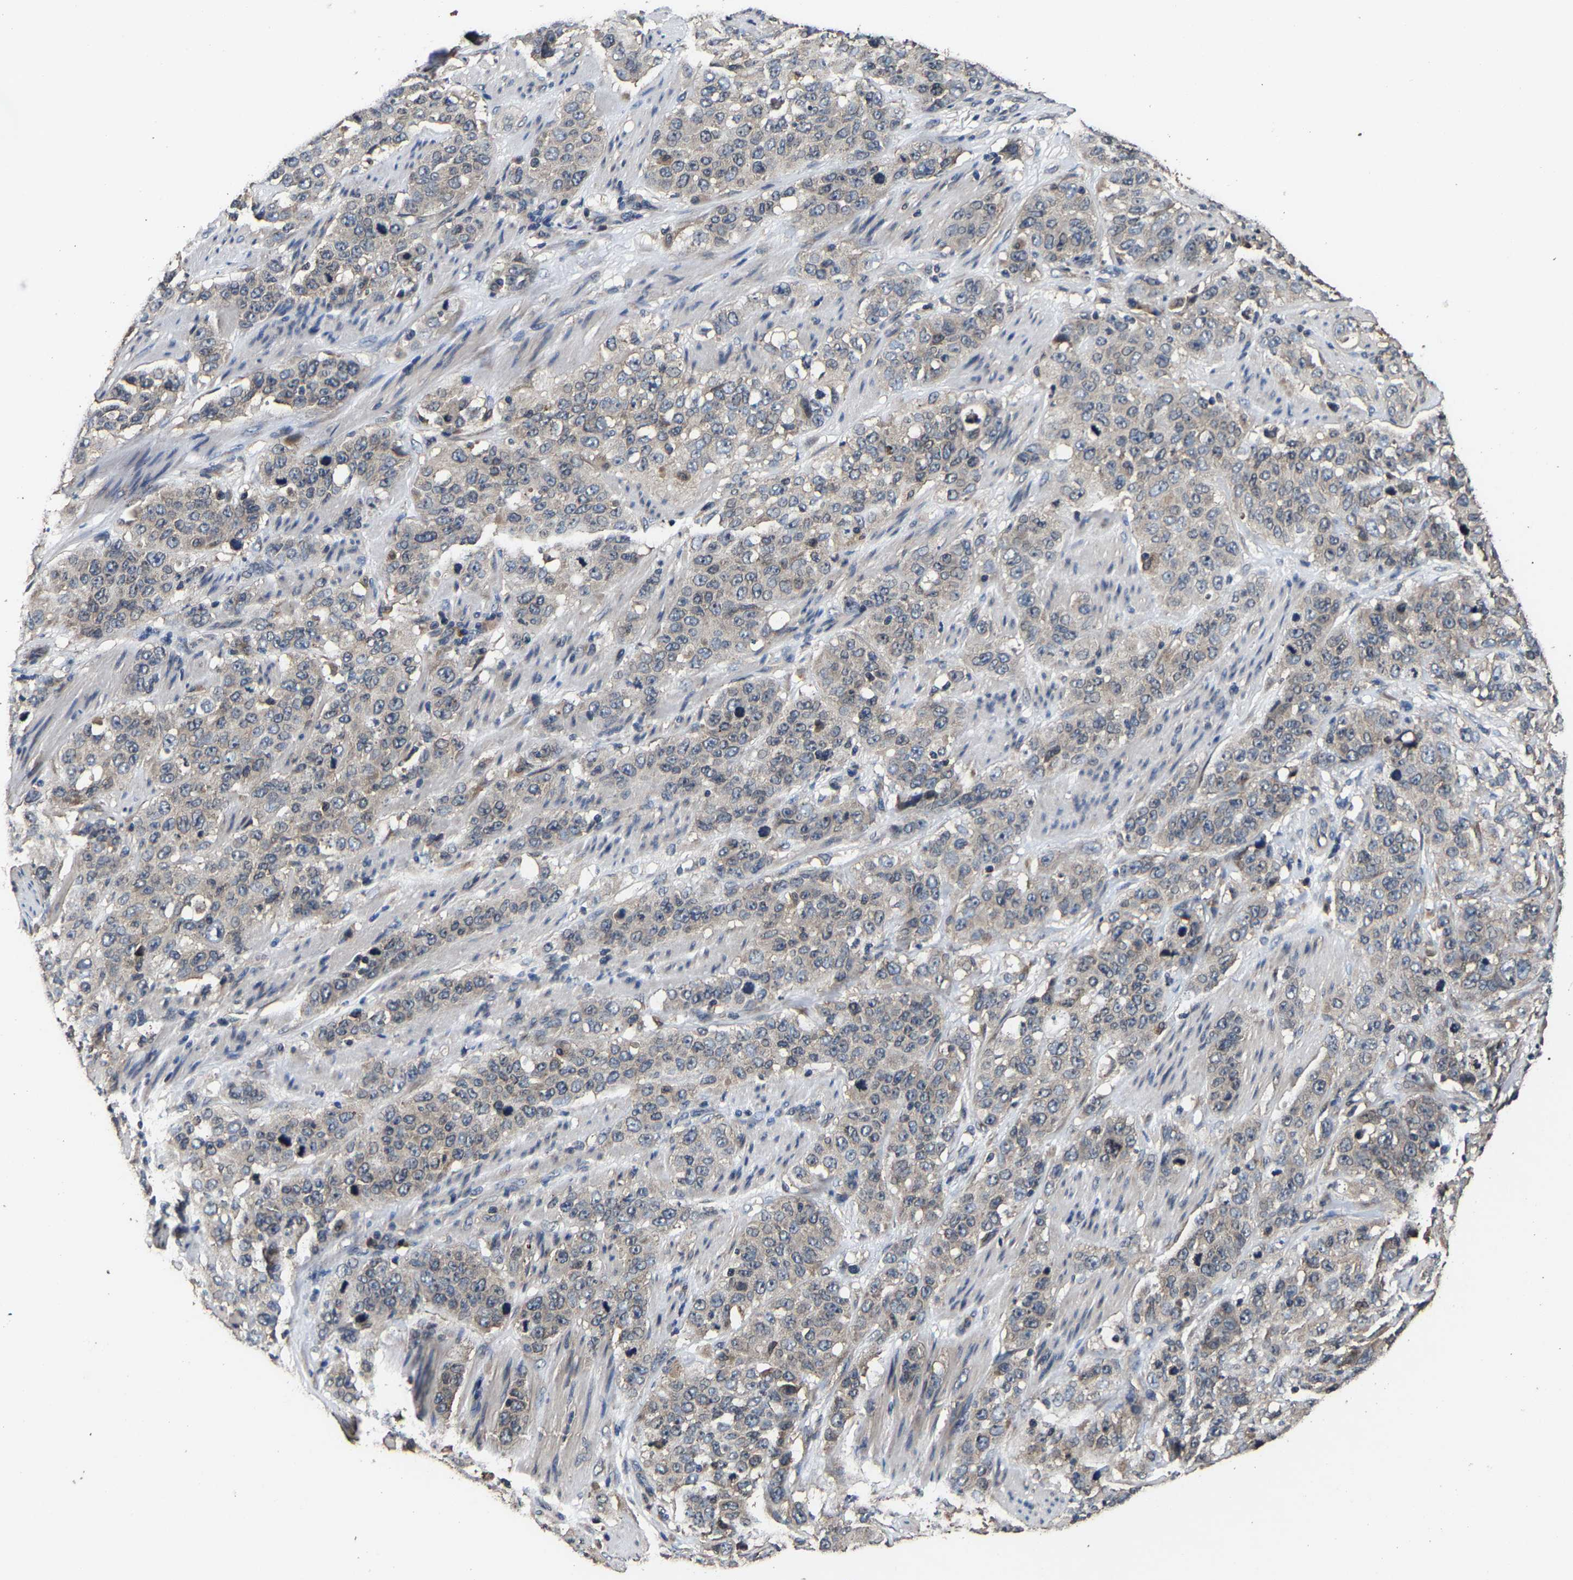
{"staining": {"intensity": "negative", "quantity": "none", "location": "none"}, "tissue": "stomach cancer", "cell_type": "Tumor cells", "image_type": "cancer", "snomed": [{"axis": "morphology", "description": "Adenocarcinoma, NOS"}, {"axis": "topography", "description": "Stomach"}], "caption": "IHC of human stomach adenocarcinoma exhibits no positivity in tumor cells.", "gene": "EBAG9", "patient": {"sex": "male", "age": 48}}